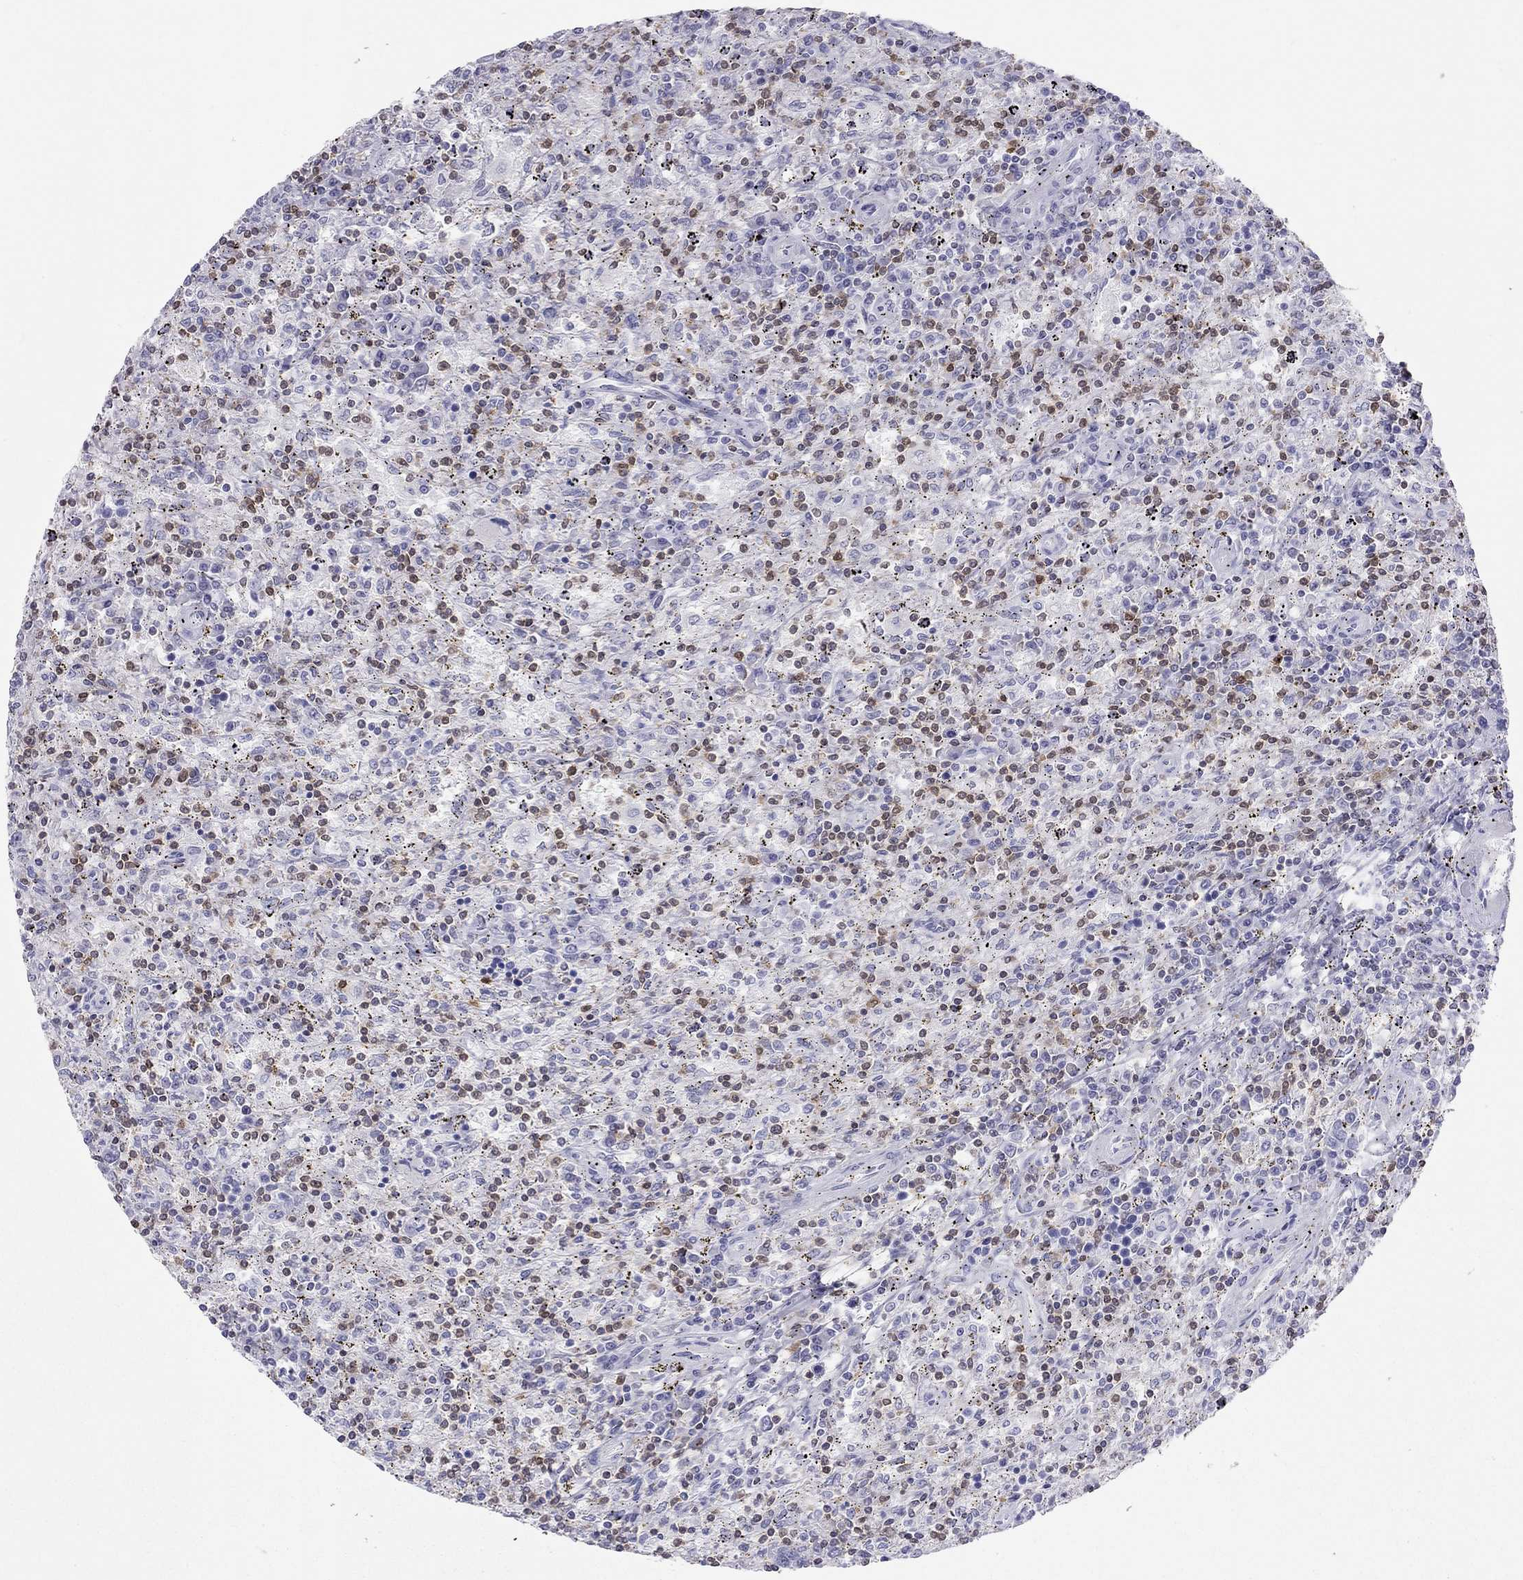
{"staining": {"intensity": "negative", "quantity": "none", "location": "none"}, "tissue": "lymphoma", "cell_type": "Tumor cells", "image_type": "cancer", "snomed": [{"axis": "morphology", "description": "Malignant lymphoma, non-Hodgkin's type, Low grade"}, {"axis": "topography", "description": "Spleen"}], "caption": "High power microscopy photomicrograph of an IHC photomicrograph of low-grade malignant lymphoma, non-Hodgkin's type, revealing no significant expression in tumor cells. (Stains: DAB (3,3'-diaminobenzidine) immunohistochemistry (IHC) with hematoxylin counter stain, Microscopy: brightfield microscopy at high magnification).", "gene": "SH2D2A", "patient": {"sex": "male", "age": 62}}